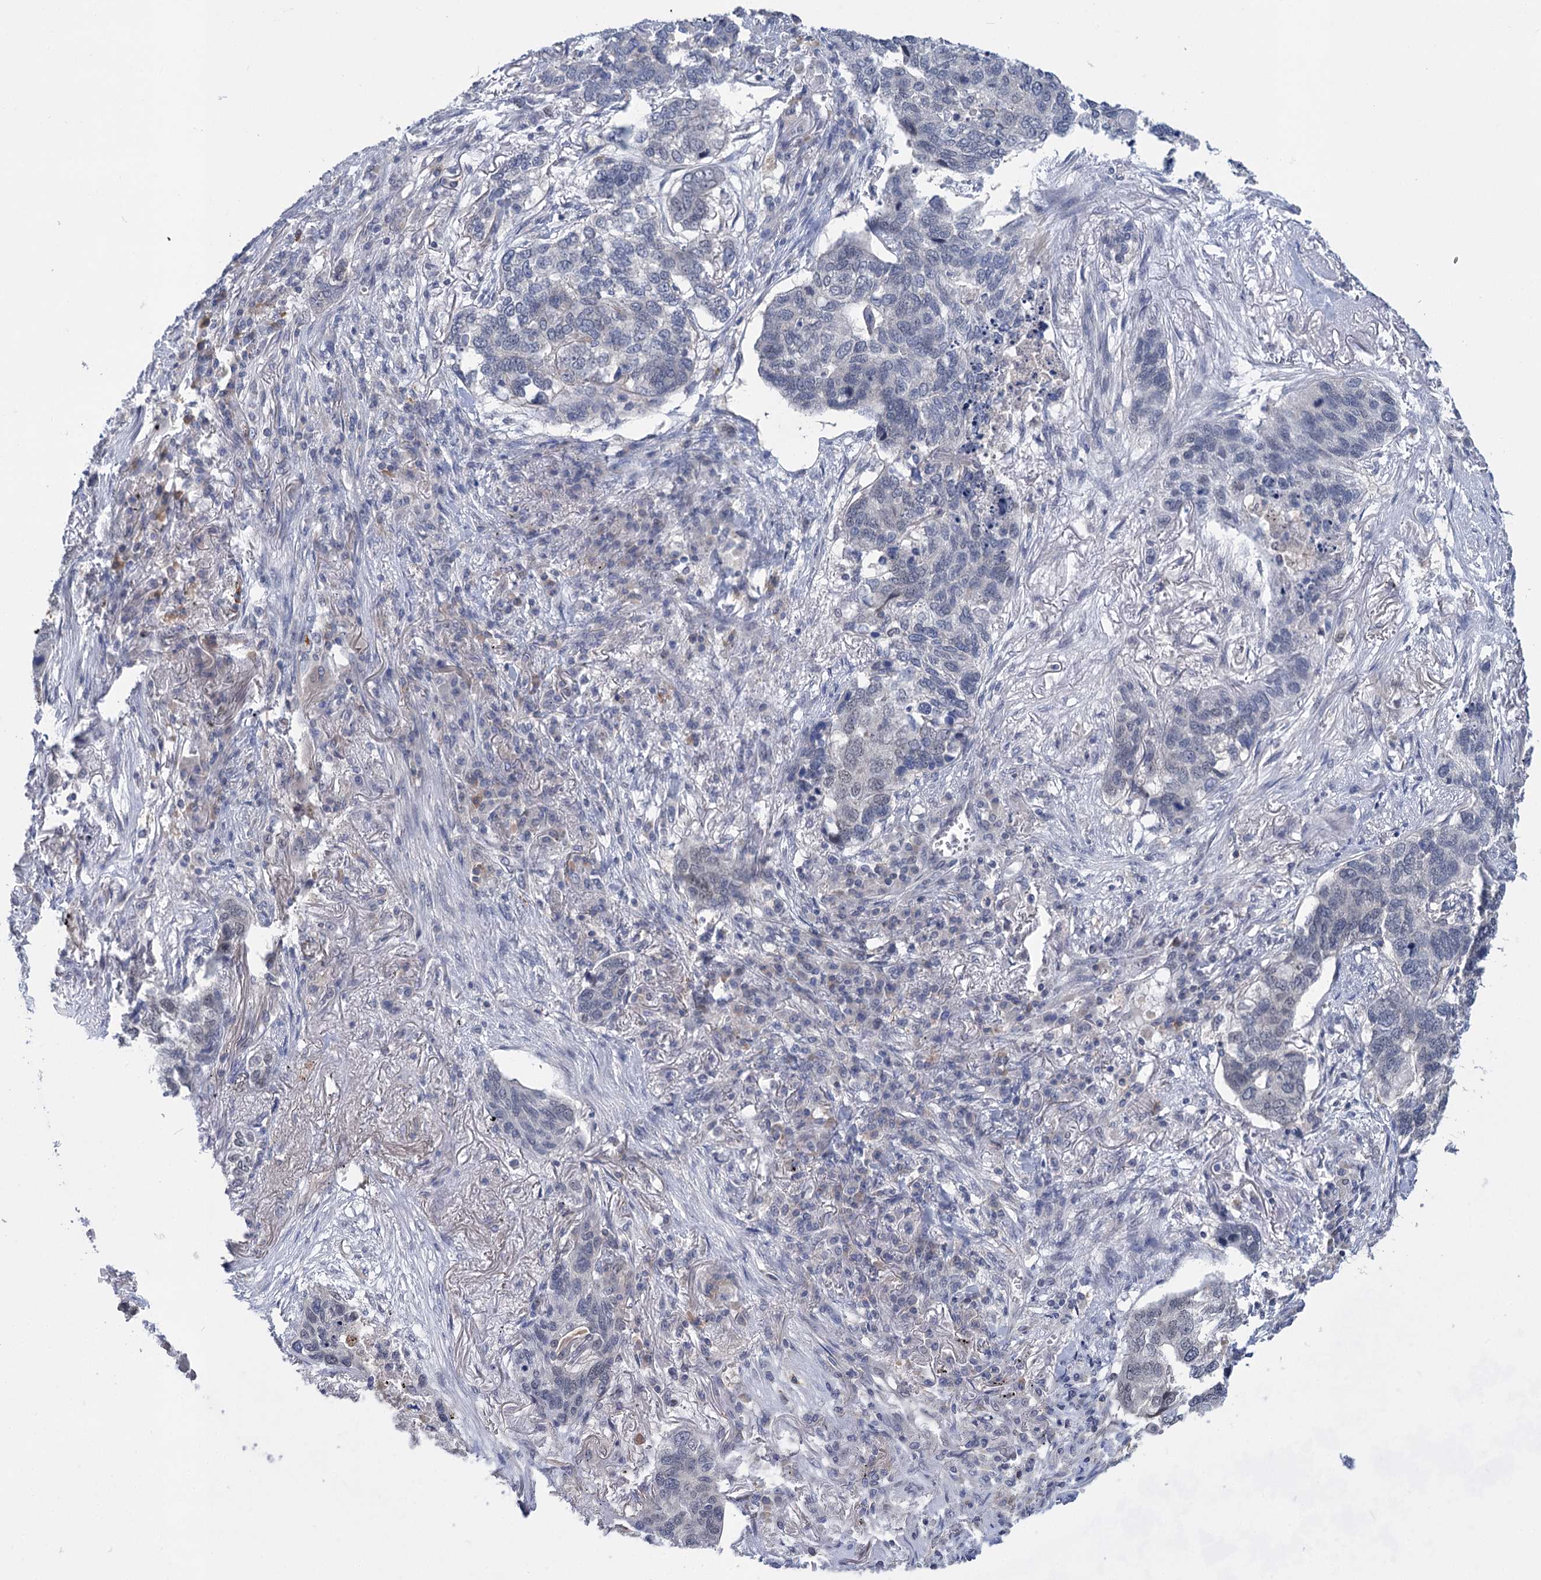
{"staining": {"intensity": "negative", "quantity": "none", "location": "none"}, "tissue": "lung cancer", "cell_type": "Tumor cells", "image_type": "cancer", "snomed": [{"axis": "morphology", "description": "Squamous cell carcinoma, NOS"}, {"axis": "topography", "description": "Lung"}], "caption": "DAB immunohistochemical staining of lung cancer exhibits no significant positivity in tumor cells.", "gene": "TTC17", "patient": {"sex": "female", "age": 63}}